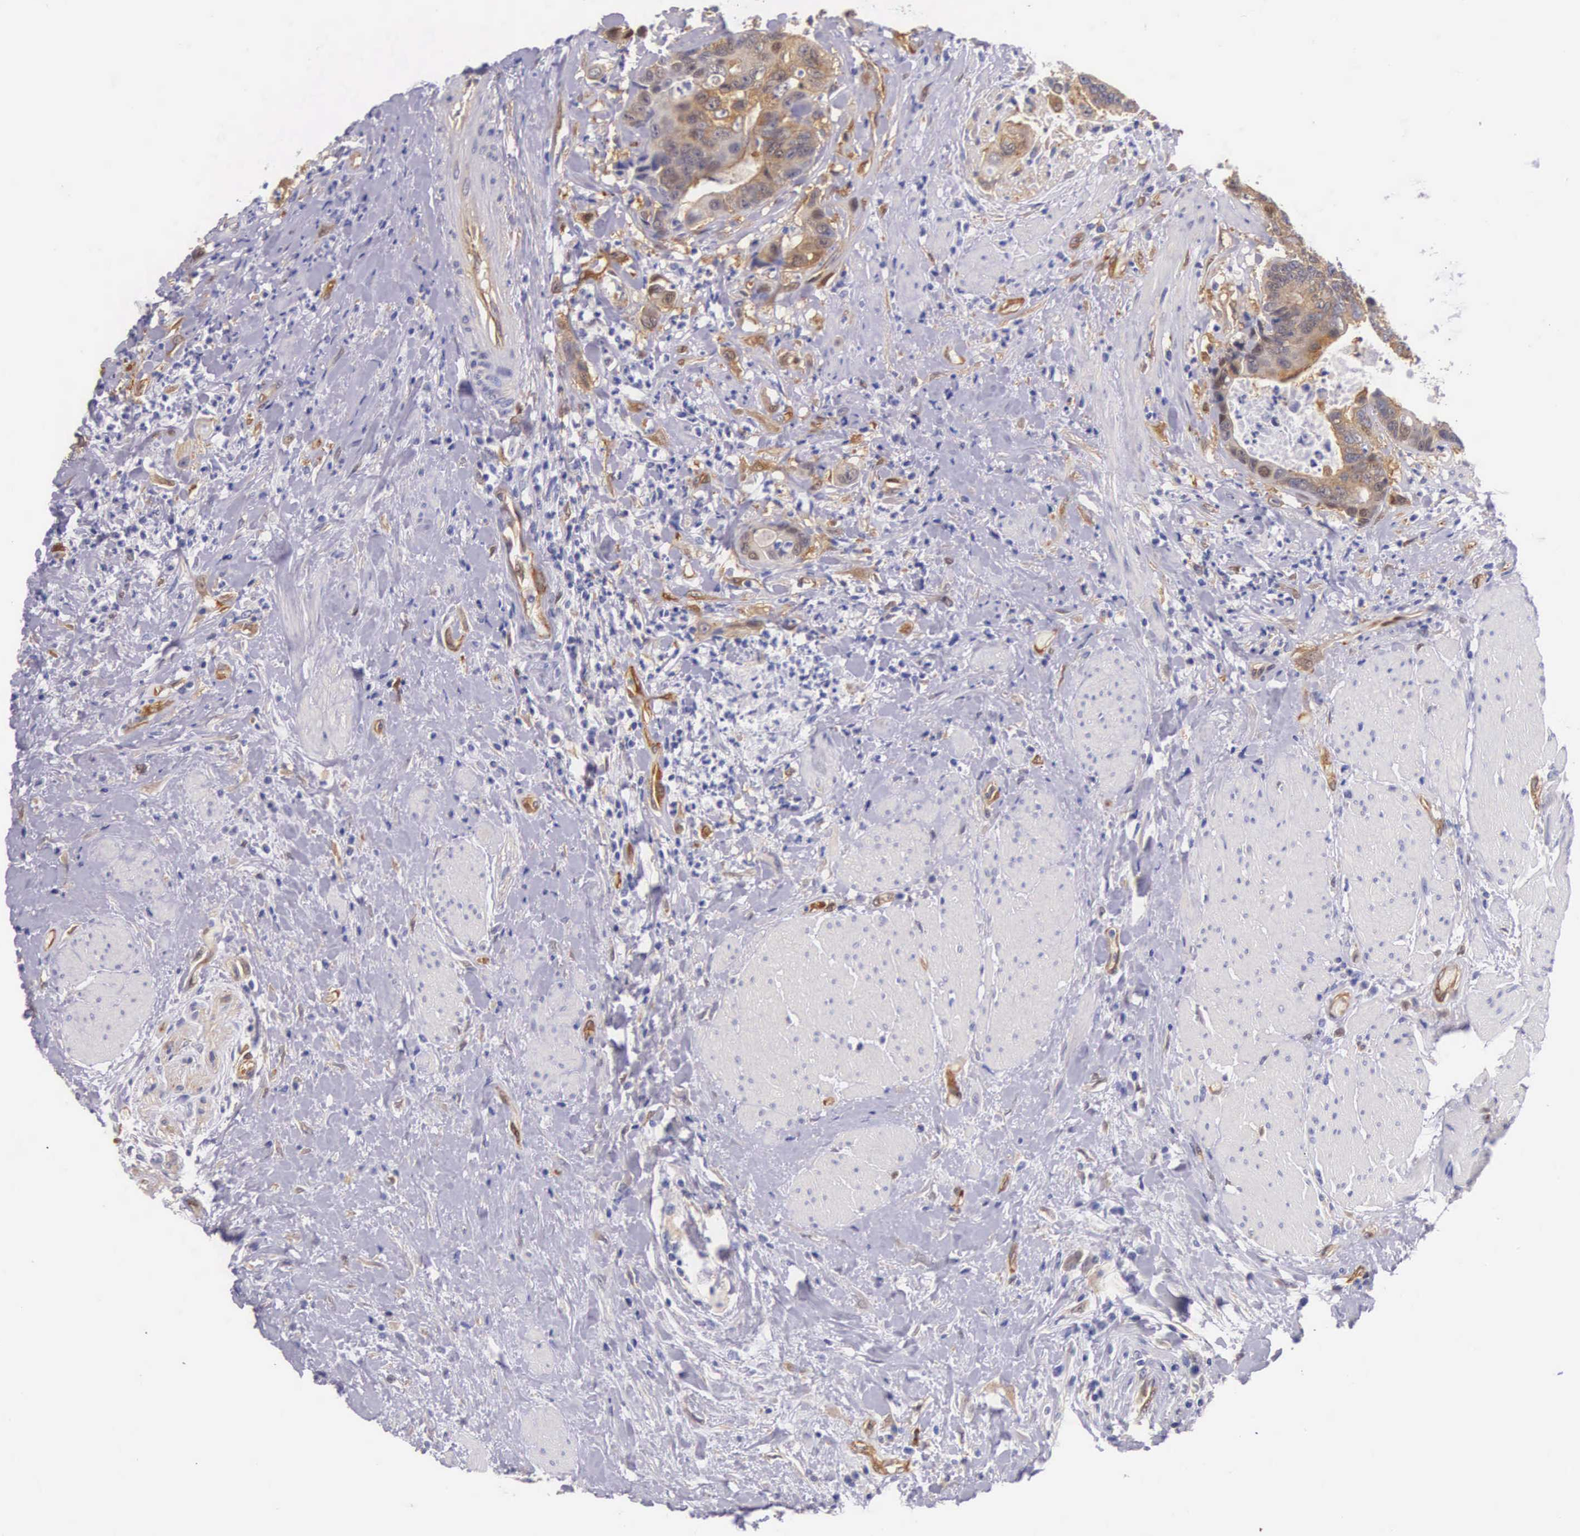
{"staining": {"intensity": "moderate", "quantity": ">75%", "location": "cytoplasmic/membranous"}, "tissue": "colorectal cancer", "cell_type": "Tumor cells", "image_type": "cancer", "snomed": [{"axis": "morphology", "description": "Adenocarcinoma, NOS"}, {"axis": "topography", "description": "Rectum"}], "caption": "Colorectal cancer stained for a protein shows moderate cytoplasmic/membranous positivity in tumor cells. (DAB (3,3'-diaminobenzidine) IHC, brown staining for protein, blue staining for nuclei).", "gene": "BCAR1", "patient": {"sex": "female", "age": 65}}